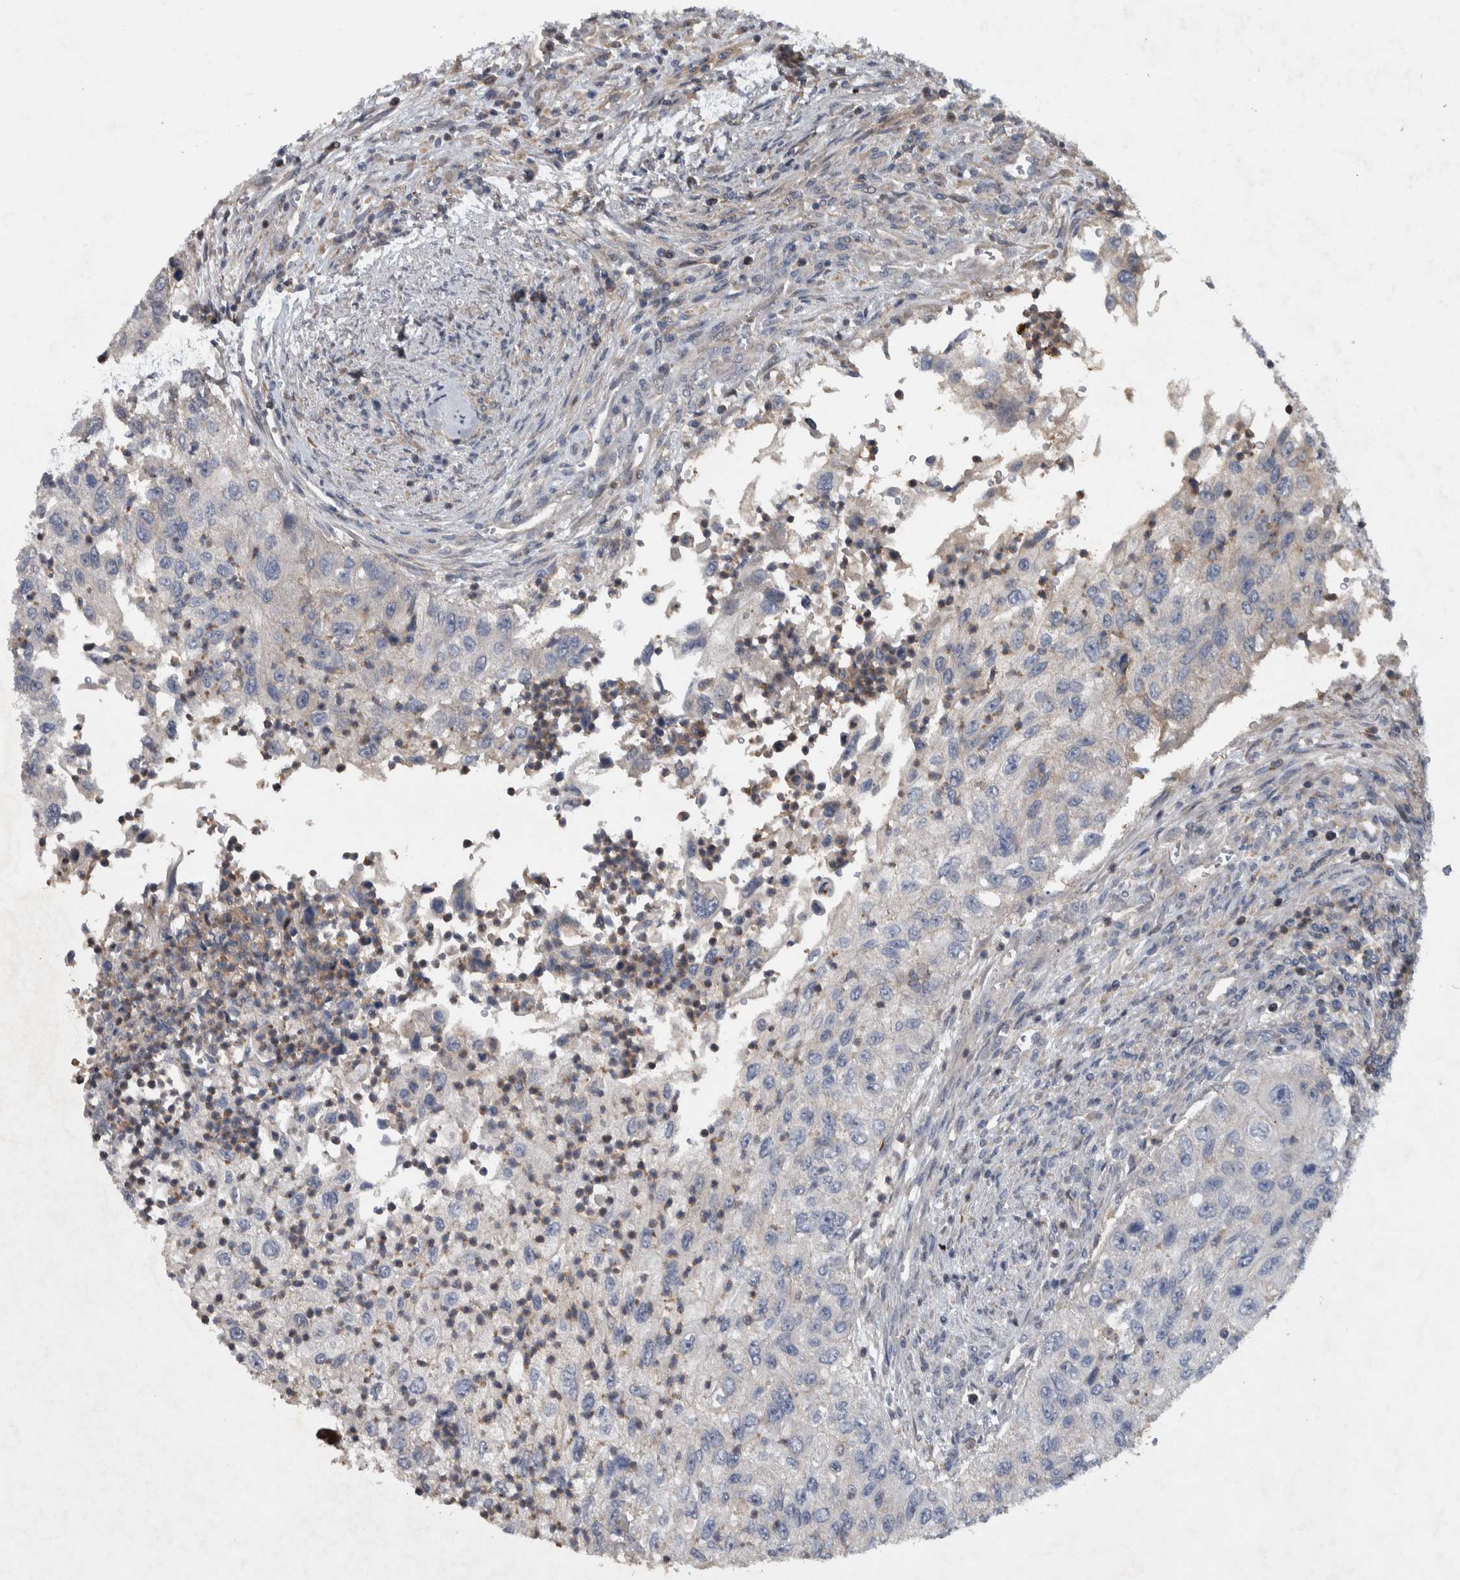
{"staining": {"intensity": "negative", "quantity": "none", "location": "none"}, "tissue": "urothelial cancer", "cell_type": "Tumor cells", "image_type": "cancer", "snomed": [{"axis": "morphology", "description": "Urothelial carcinoma, High grade"}, {"axis": "topography", "description": "Urinary bladder"}], "caption": "Immunohistochemistry of urothelial cancer reveals no staining in tumor cells. Nuclei are stained in blue.", "gene": "NT5C2", "patient": {"sex": "female", "age": 60}}